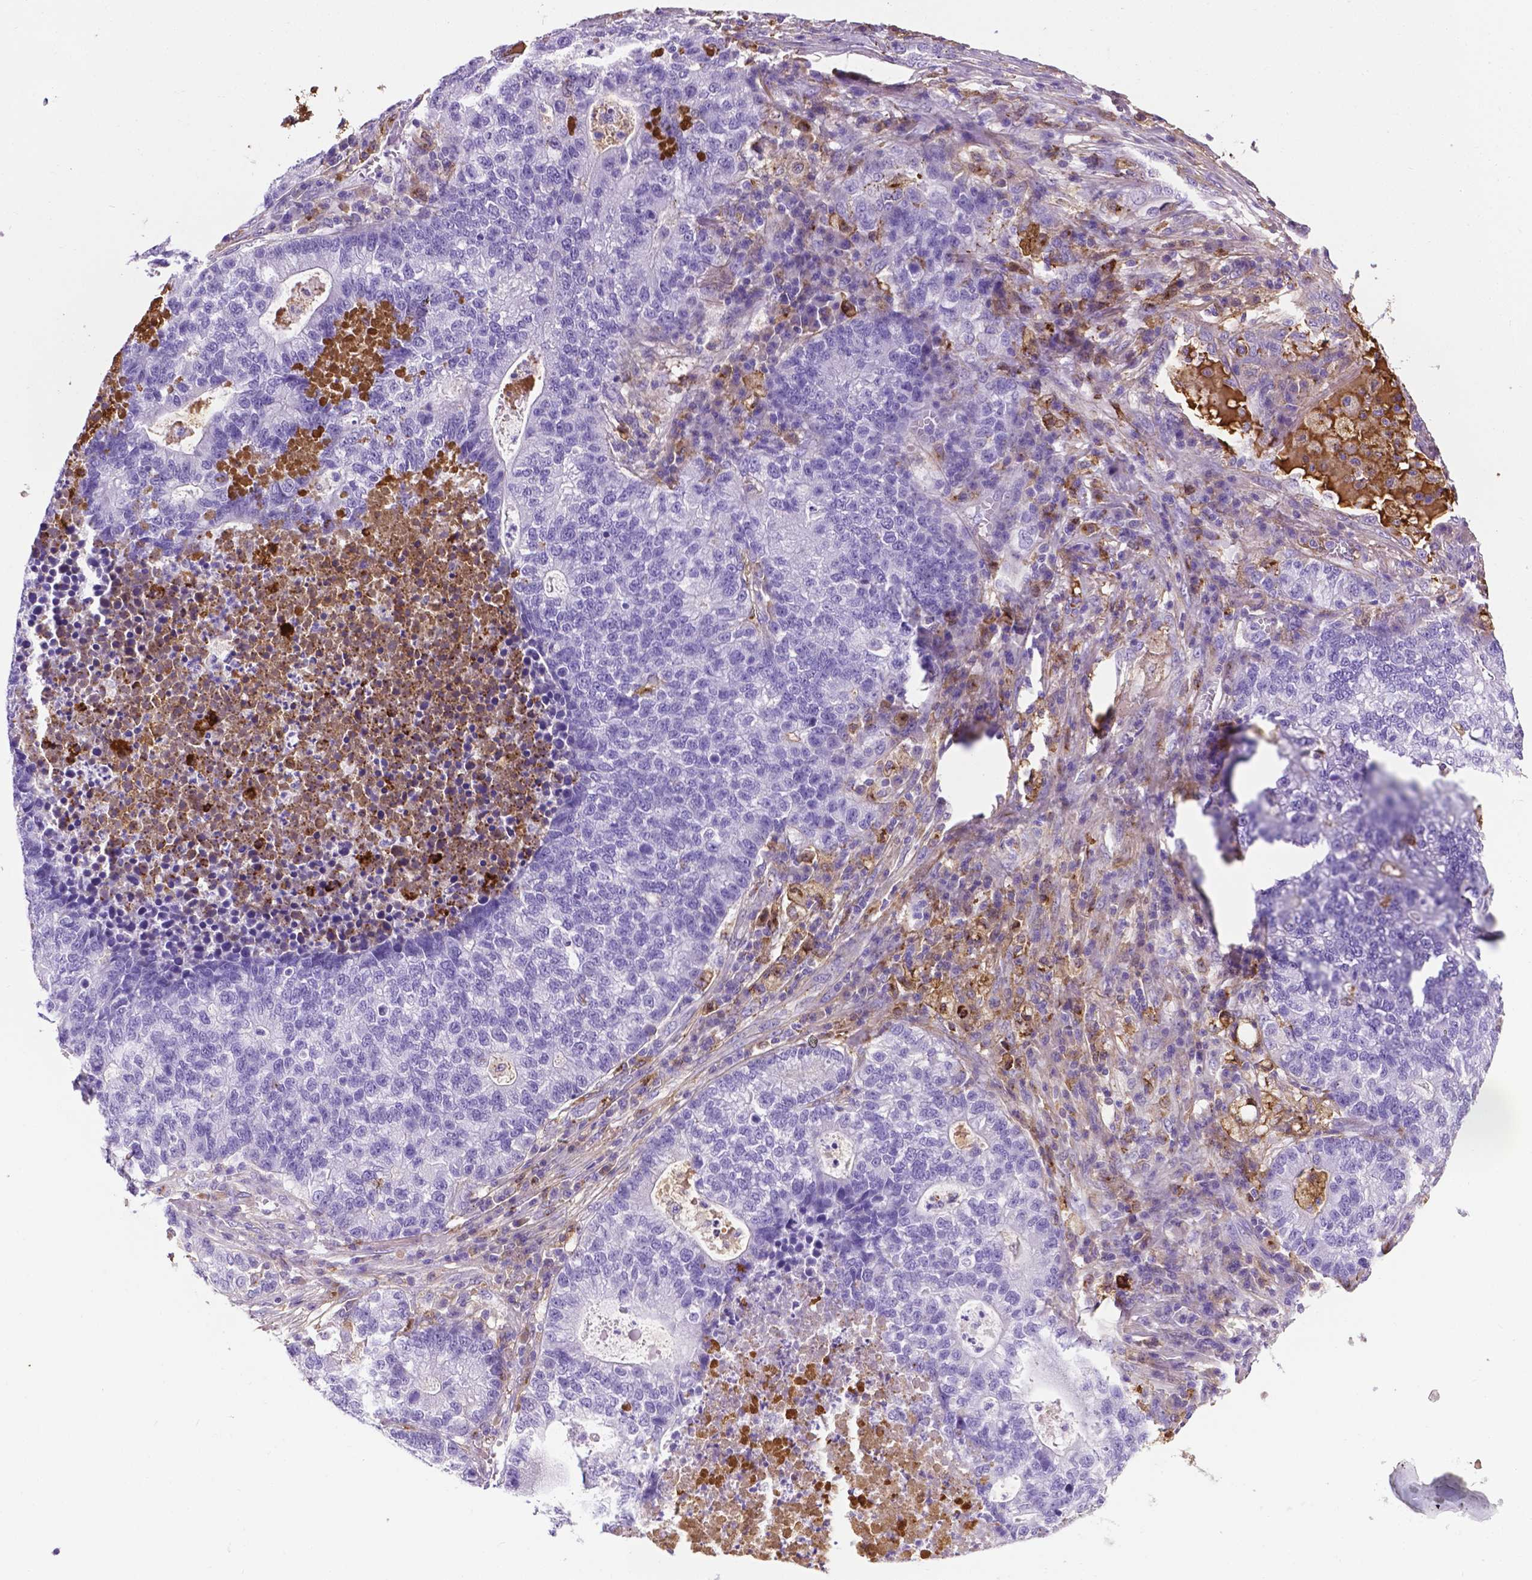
{"staining": {"intensity": "negative", "quantity": "none", "location": "none"}, "tissue": "lung cancer", "cell_type": "Tumor cells", "image_type": "cancer", "snomed": [{"axis": "morphology", "description": "Adenocarcinoma, NOS"}, {"axis": "topography", "description": "Lung"}], "caption": "A high-resolution micrograph shows IHC staining of lung cancer (adenocarcinoma), which displays no significant staining in tumor cells.", "gene": "APOE", "patient": {"sex": "male", "age": 57}}